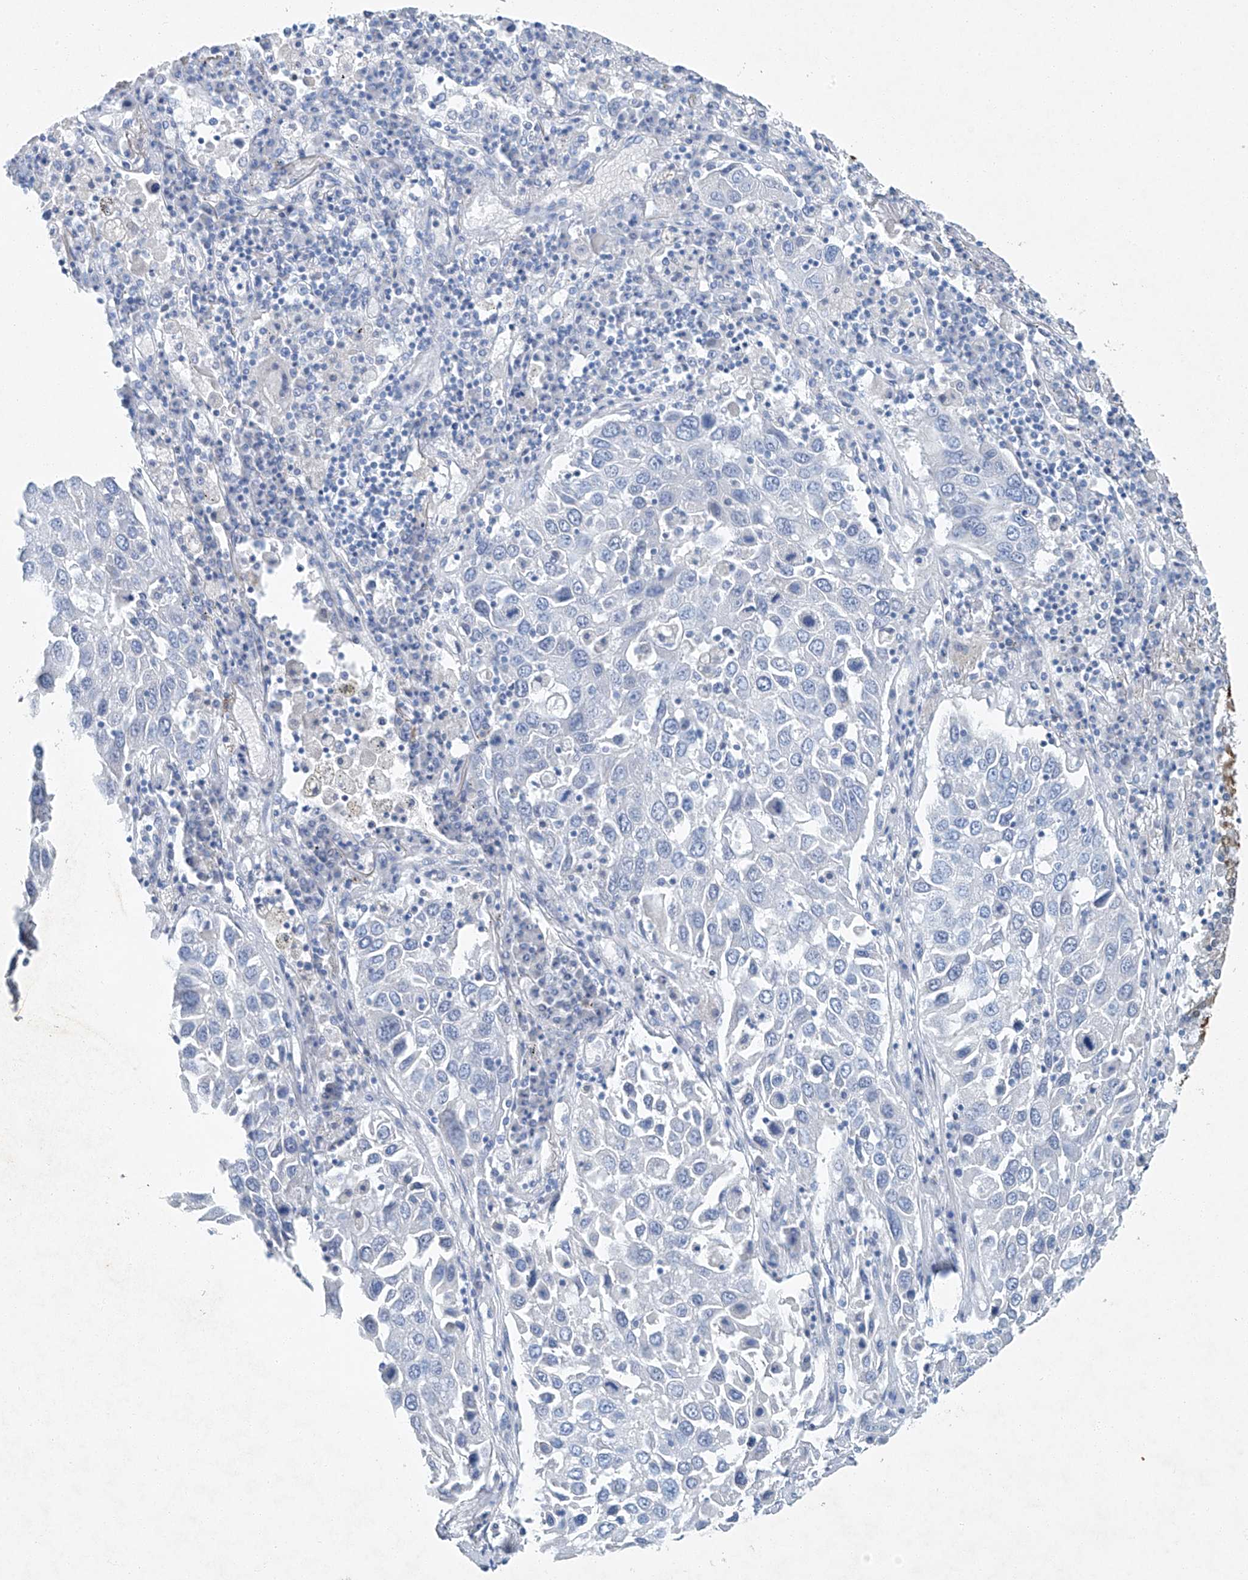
{"staining": {"intensity": "negative", "quantity": "none", "location": "none"}, "tissue": "lung cancer", "cell_type": "Tumor cells", "image_type": "cancer", "snomed": [{"axis": "morphology", "description": "Squamous cell carcinoma, NOS"}, {"axis": "topography", "description": "Lung"}], "caption": "Micrograph shows no significant protein expression in tumor cells of lung cancer (squamous cell carcinoma). (Immunohistochemistry, brightfield microscopy, high magnification).", "gene": "C1orf87", "patient": {"sex": "male", "age": 65}}